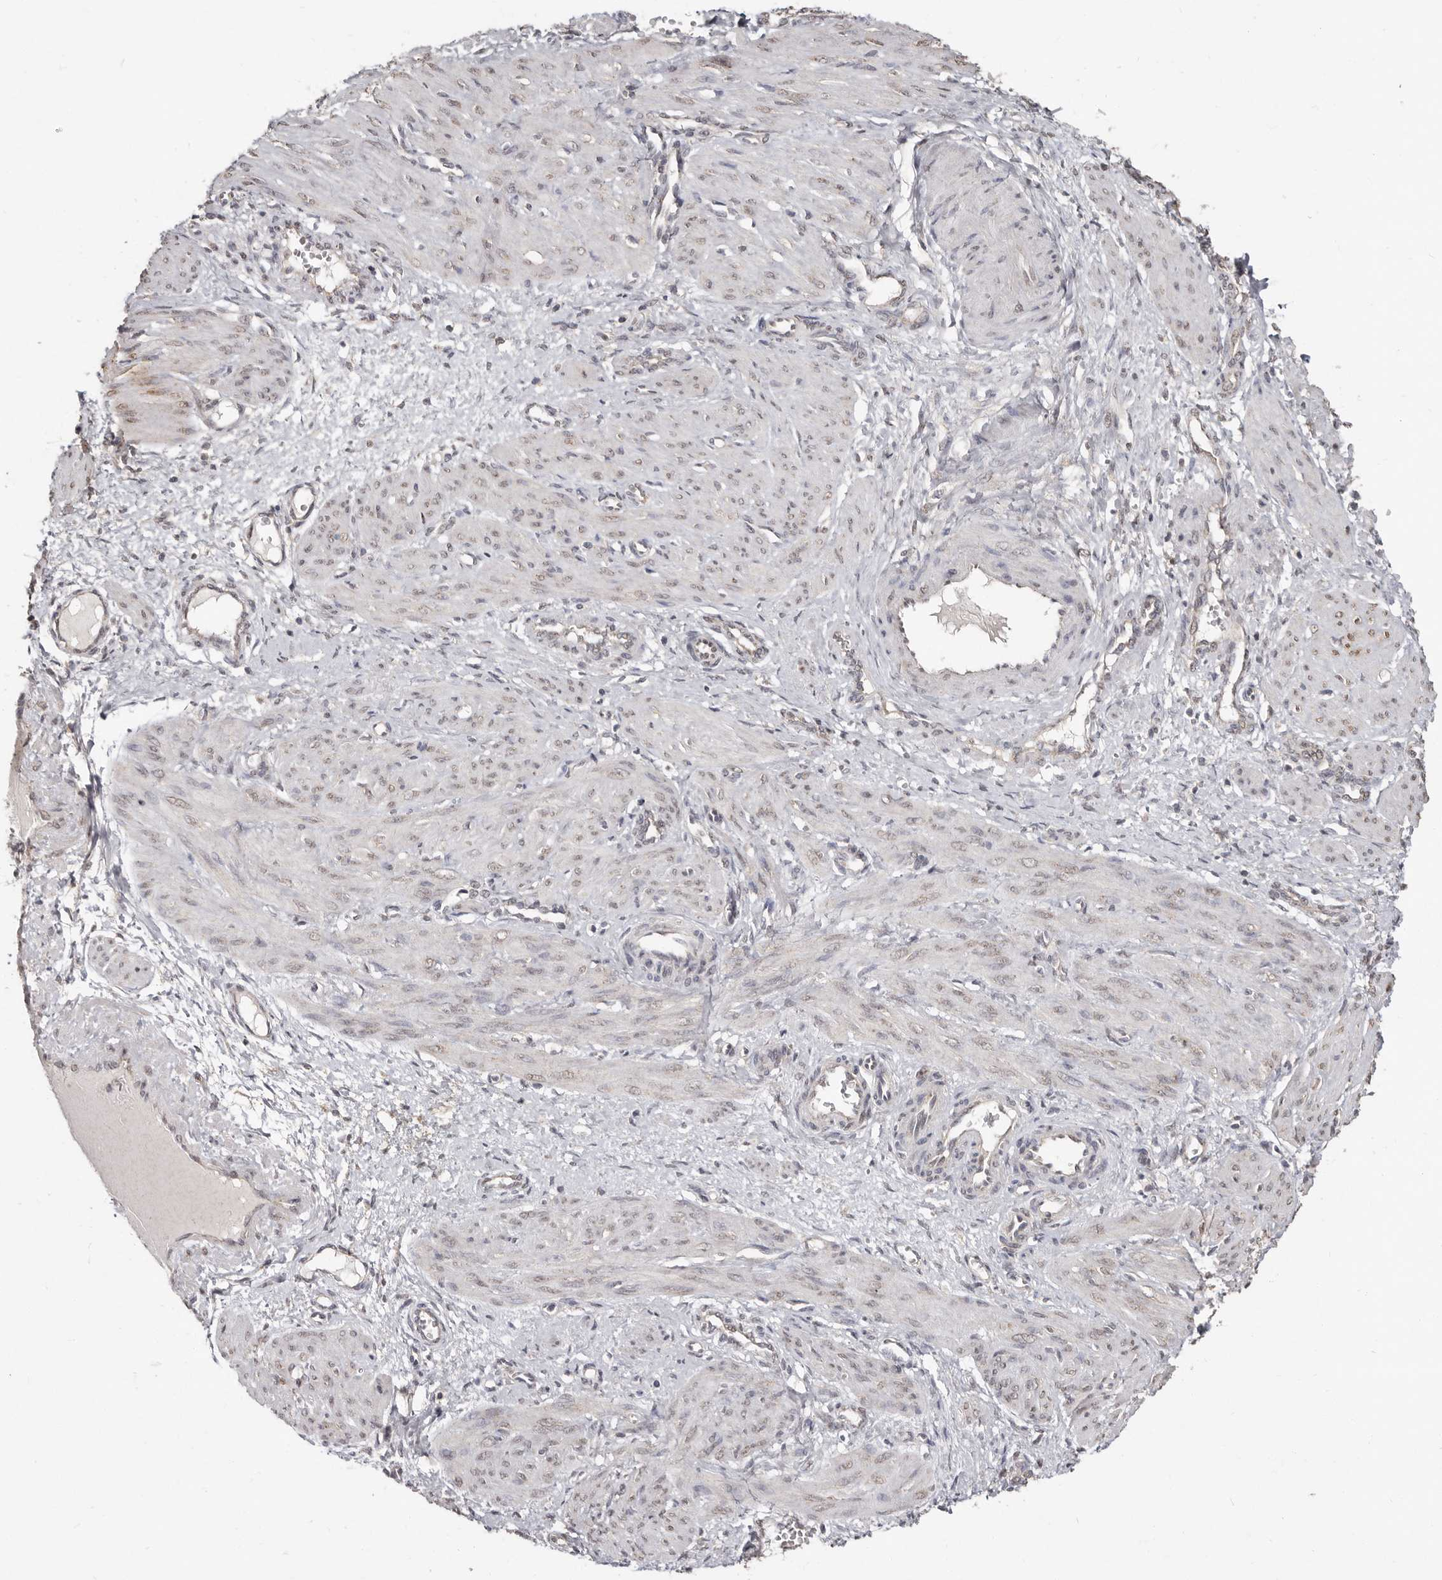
{"staining": {"intensity": "weak", "quantity": ">75%", "location": "nuclear"}, "tissue": "smooth muscle", "cell_type": "Smooth muscle cells", "image_type": "normal", "snomed": [{"axis": "morphology", "description": "Normal tissue, NOS"}, {"axis": "topography", "description": "Endometrium"}], "caption": "This micrograph exhibits immunohistochemistry (IHC) staining of benign human smooth muscle, with low weak nuclear staining in about >75% of smooth muscle cells.", "gene": "LINGO2", "patient": {"sex": "female", "age": 33}}